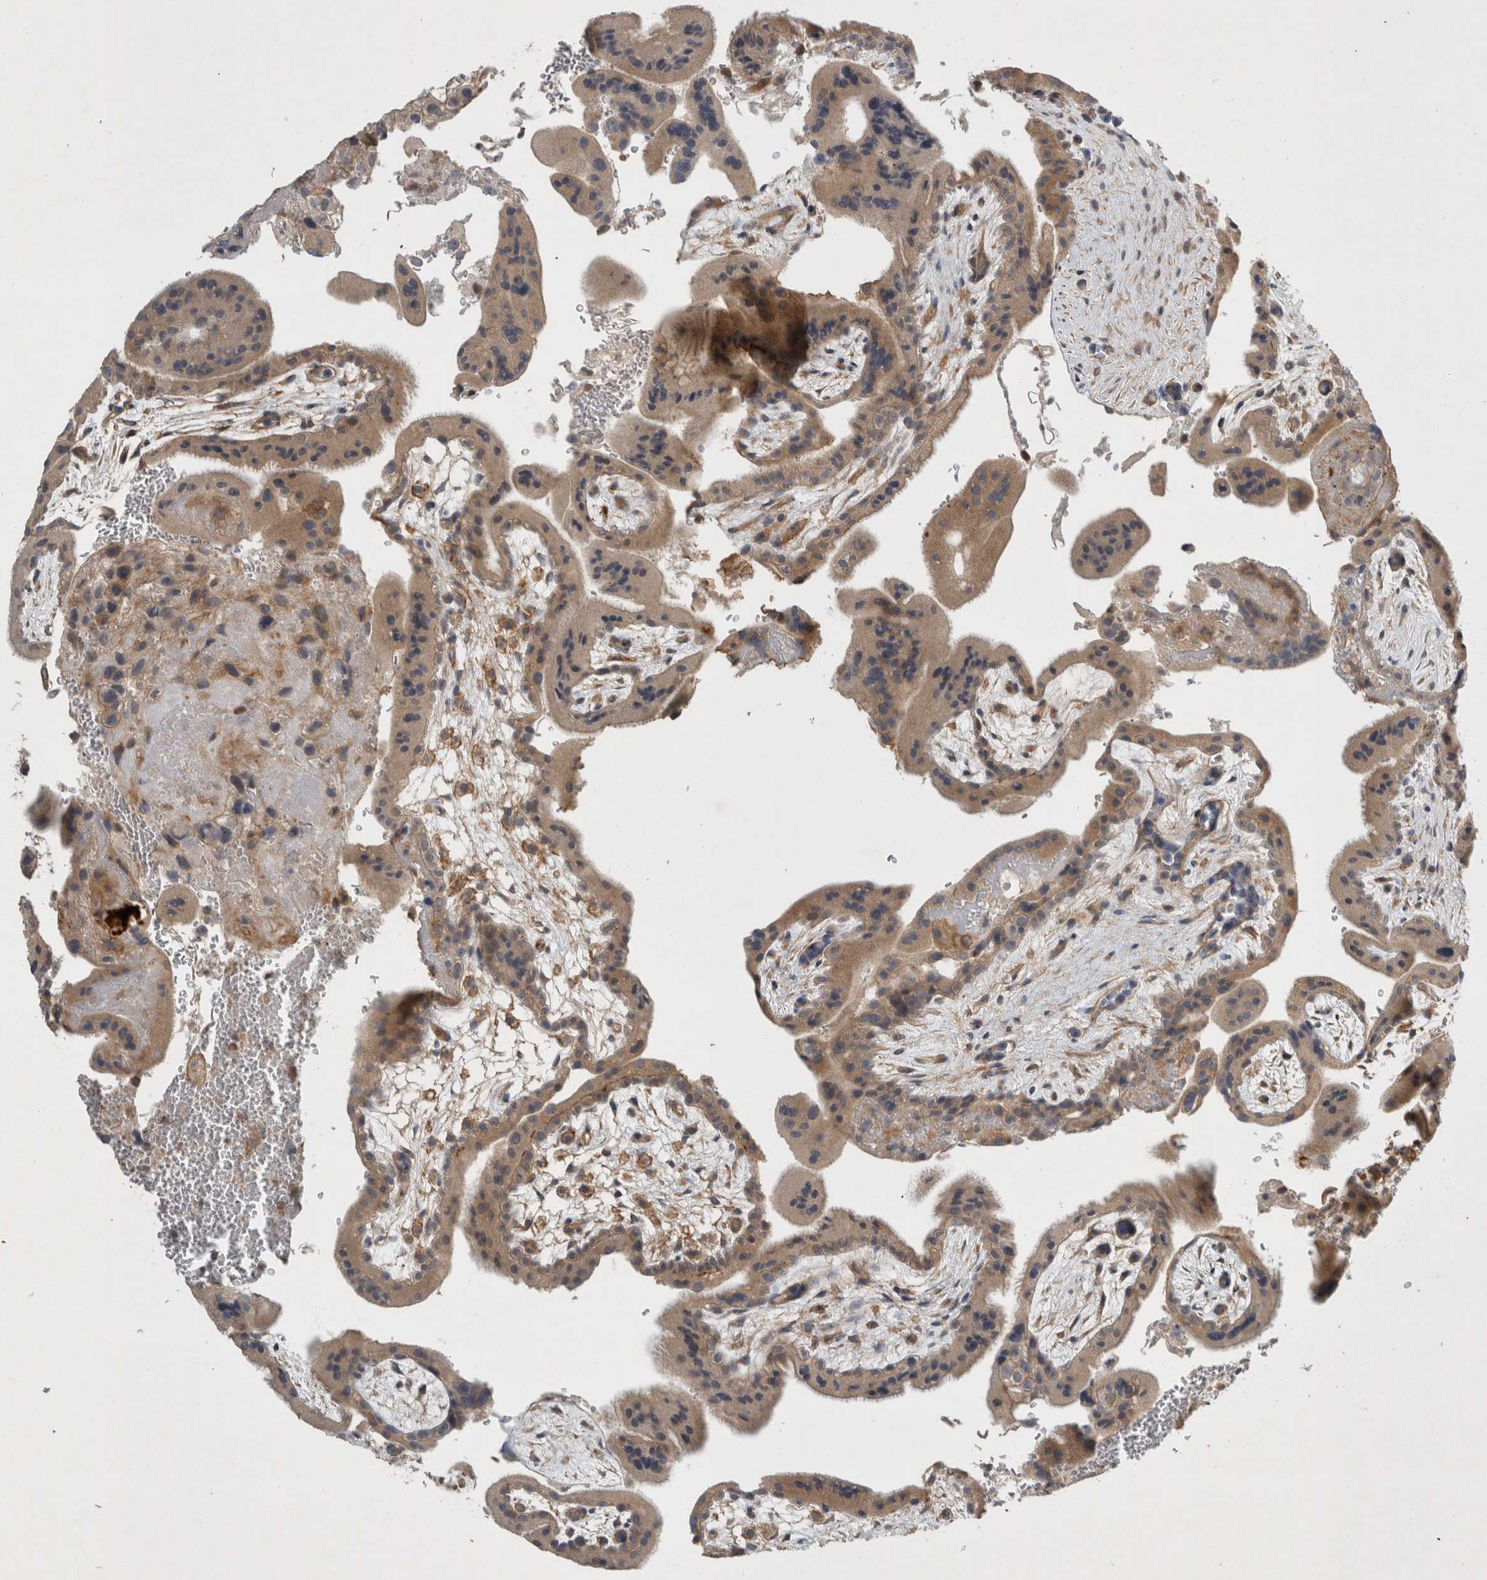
{"staining": {"intensity": "weak", "quantity": ">75%", "location": "cytoplasmic/membranous"}, "tissue": "placenta", "cell_type": "Decidual cells", "image_type": "normal", "snomed": [{"axis": "morphology", "description": "Normal tissue, NOS"}, {"axis": "topography", "description": "Placenta"}], "caption": "Protein staining shows weak cytoplasmic/membranous positivity in approximately >75% of decidual cells in normal placenta.", "gene": "SCARA5", "patient": {"sex": "female", "age": 35}}